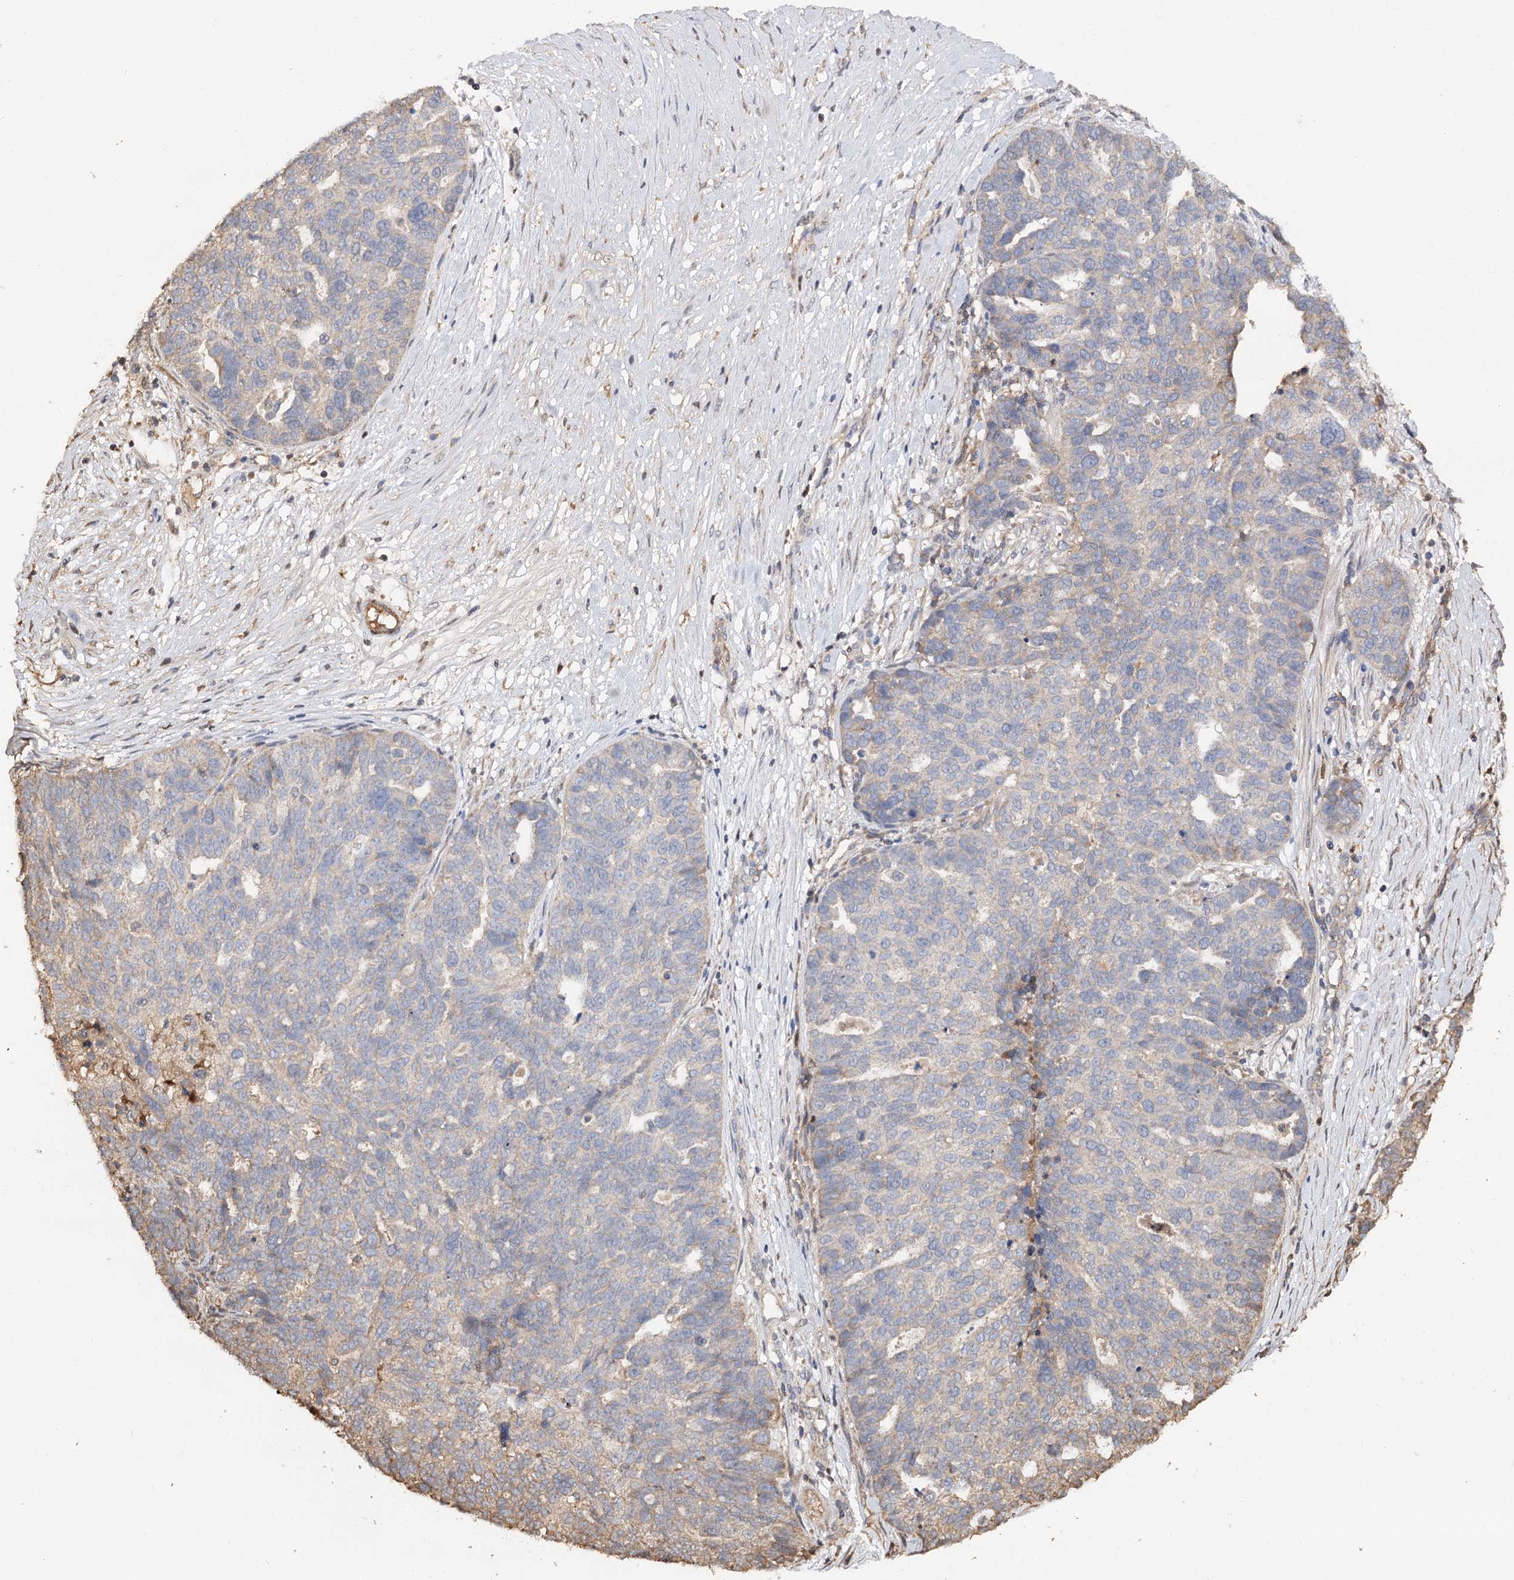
{"staining": {"intensity": "moderate", "quantity": "<25%", "location": "cytoplasmic/membranous"}, "tissue": "ovarian cancer", "cell_type": "Tumor cells", "image_type": "cancer", "snomed": [{"axis": "morphology", "description": "Cystadenocarcinoma, serous, NOS"}, {"axis": "topography", "description": "Ovary"}], "caption": "Moderate cytoplasmic/membranous staining is seen in approximately <25% of tumor cells in ovarian cancer.", "gene": "ARL13A", "patient": {"sex": "female", "age": 59}}